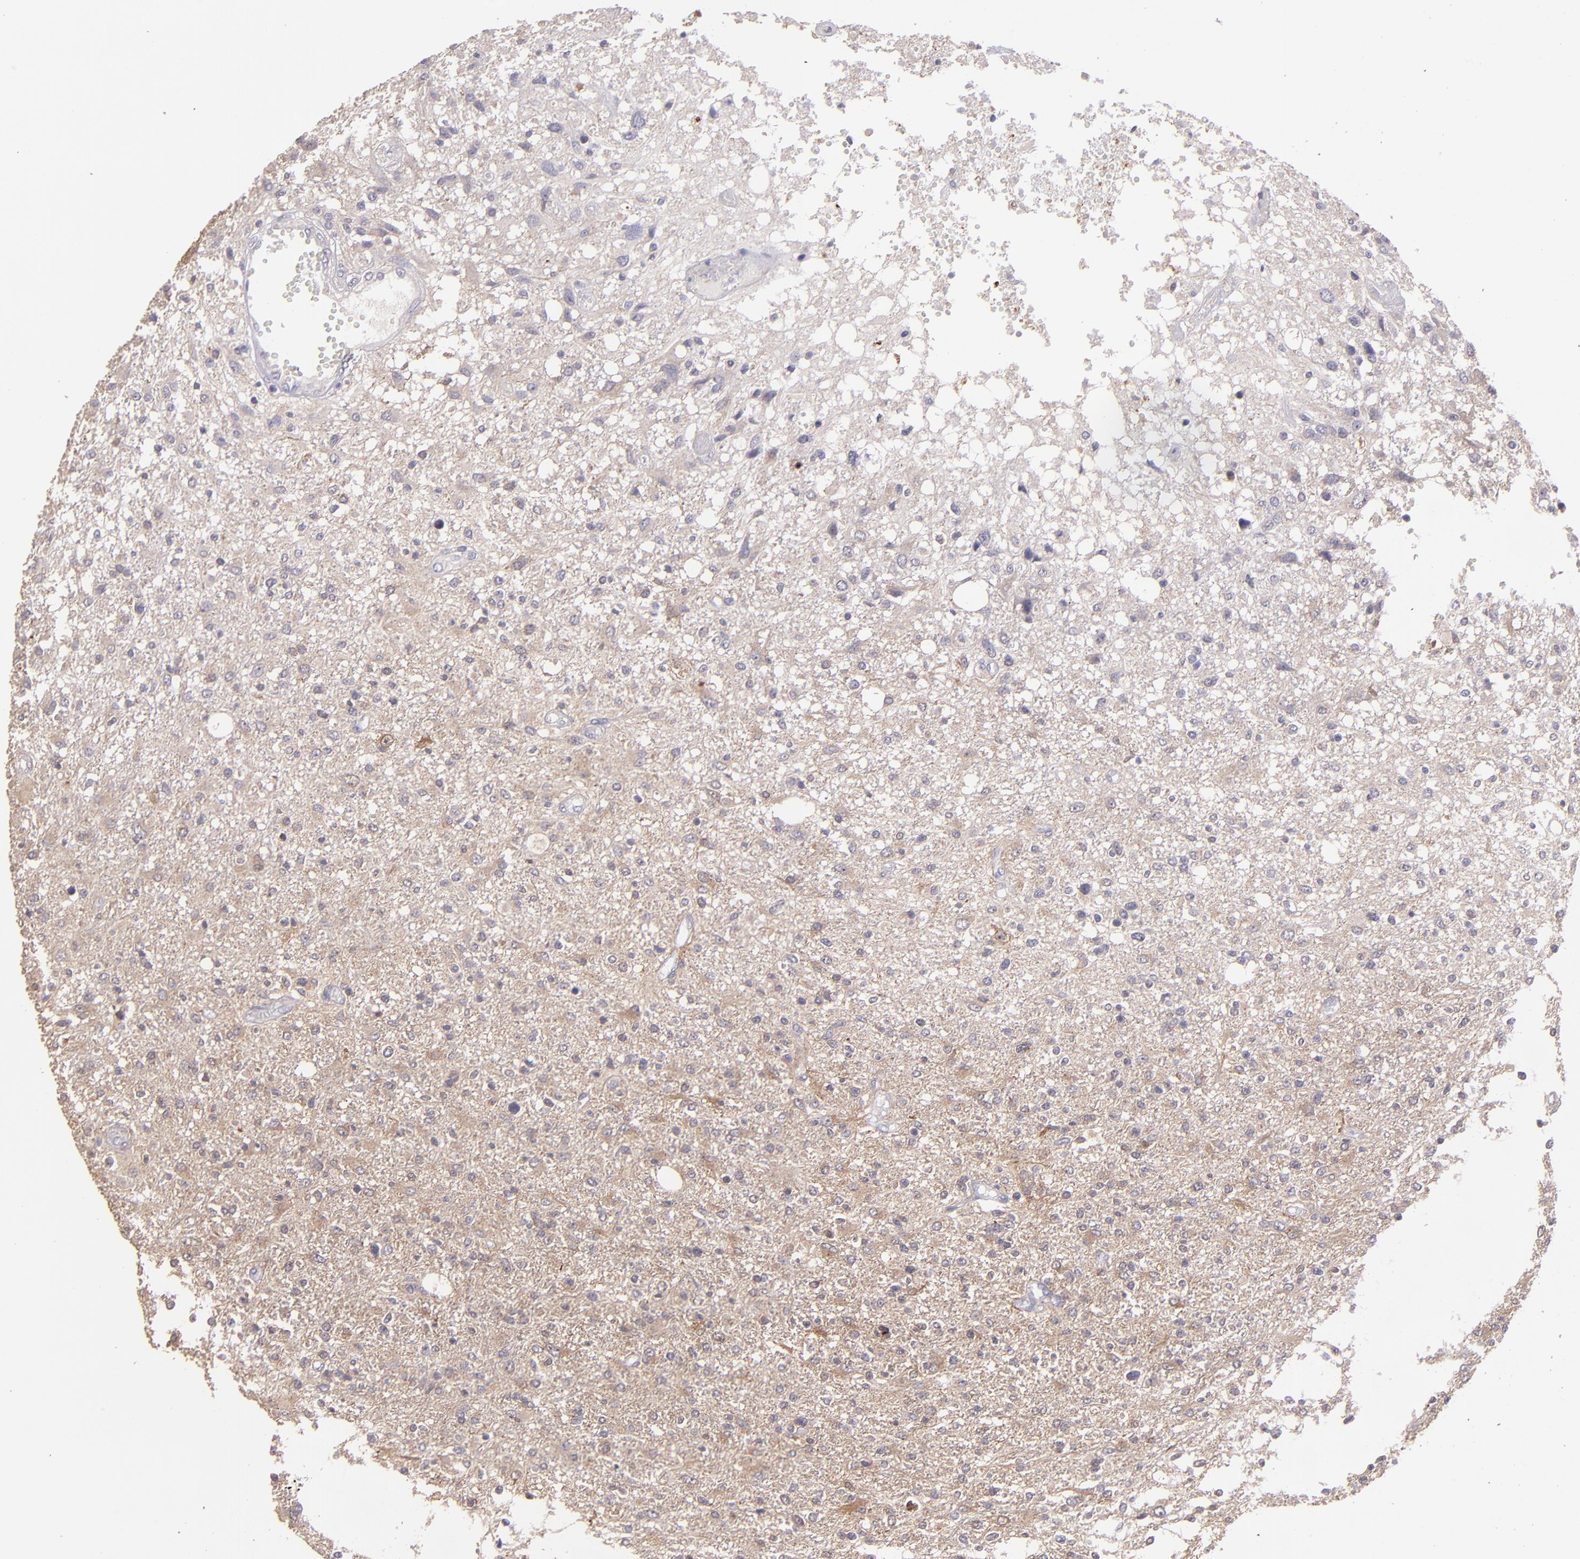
{"staining": {"intensity": "weak", "quantity": ">75%", "location": "cytoplasmic/membranous"}, "tissue": "glioma", "cell_type": "Tumor cells", "image_type": "cancer", "snomed": [{"axis": "morphology", "description": "Glioma, malignant, High grade"}, {"axis": "topography", "description": "Cerebral cortex"}], "caption": "There is low levels of weak cytoplasmic/membranous positivity in tumor cells of glioma, as demonstrated by immunohistochemical staining (brown color).", "gene": "PAPPA", "patient": {"sex": "male", "age": 76}}